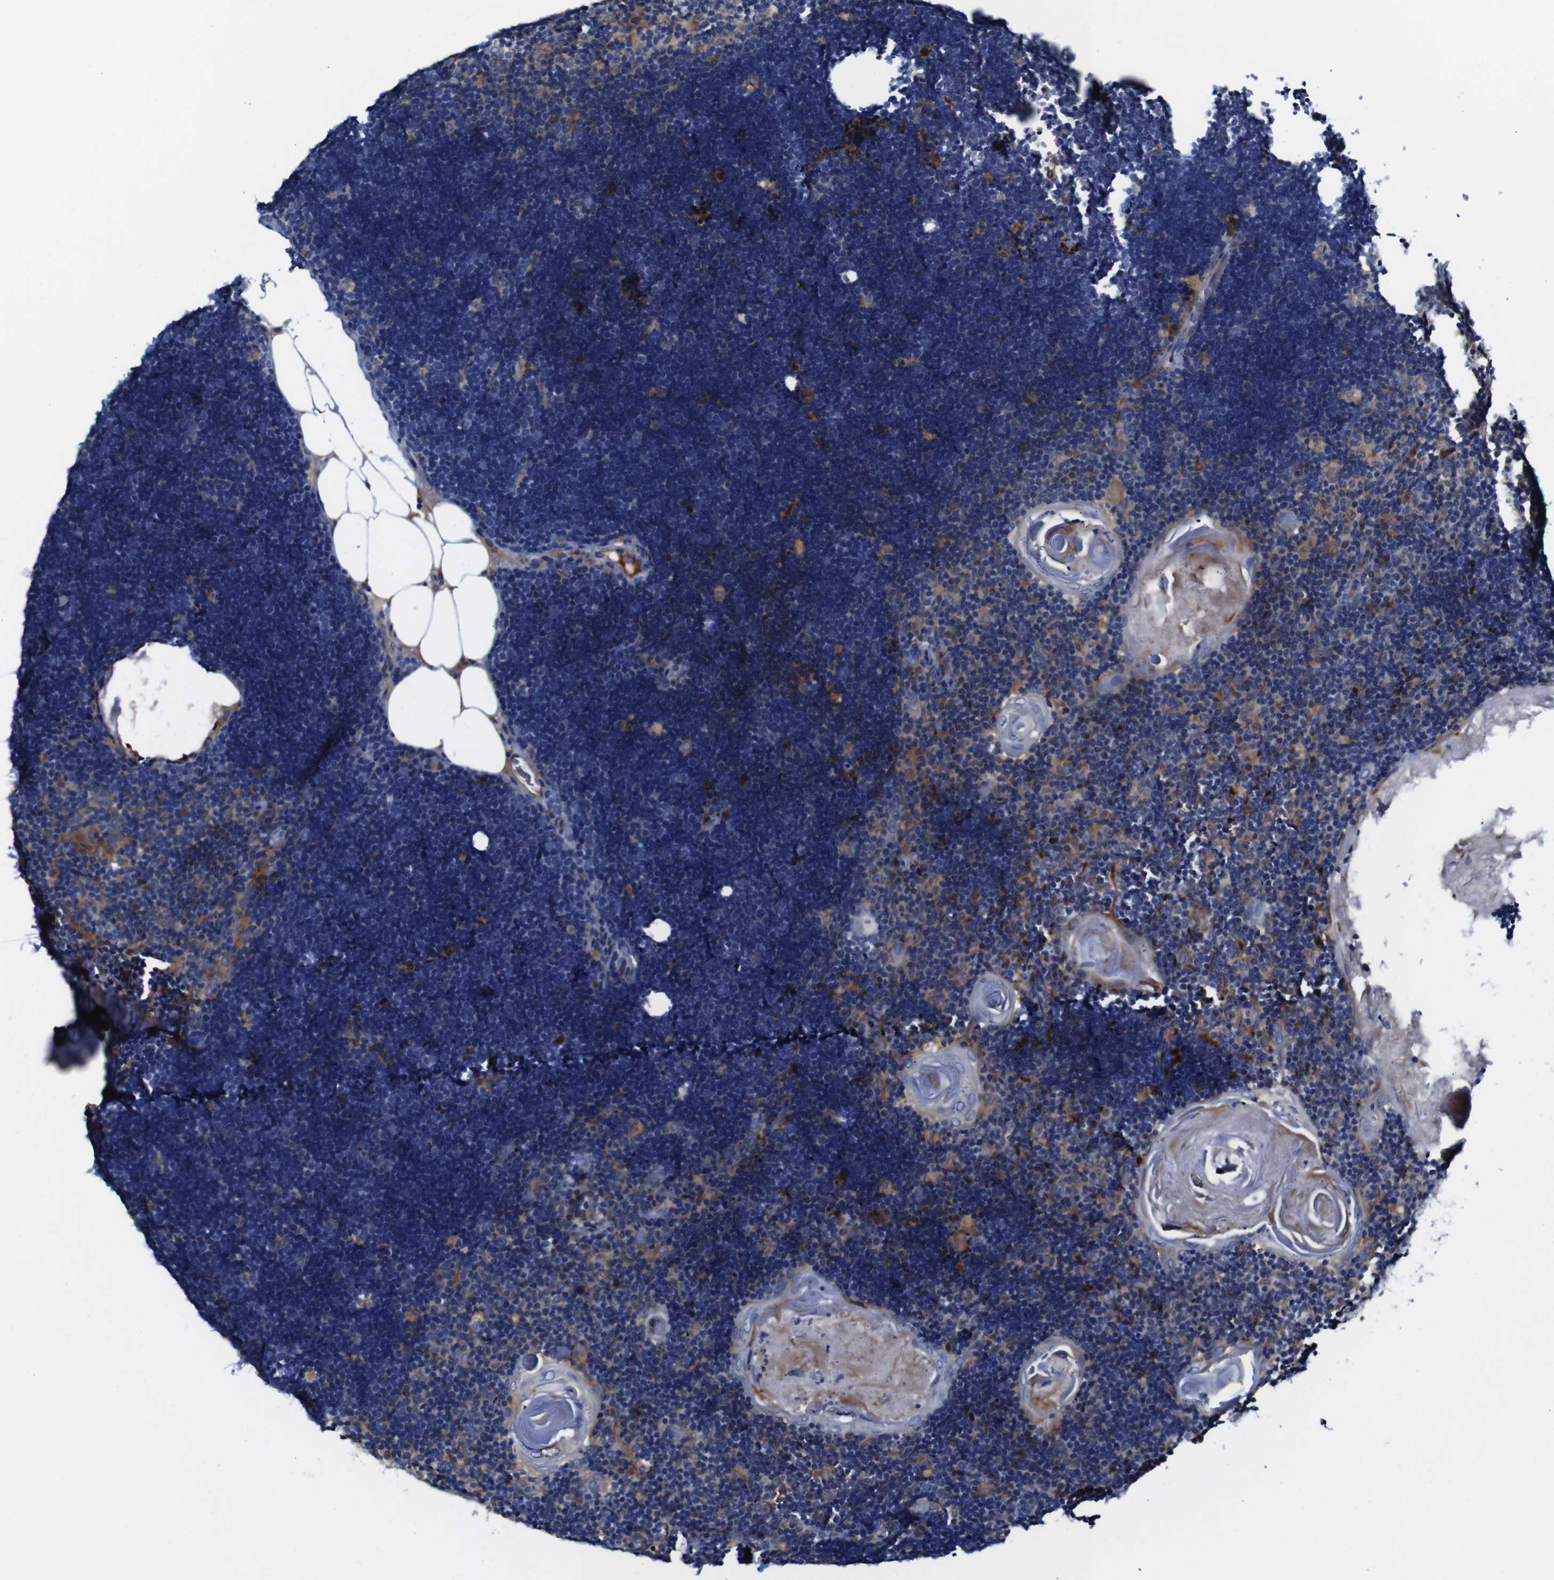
{"staining": {"intensity": "moderate", "quantity": "25%-75%", "location": "cytoplasmic/membranous"}, "tissue": "lymph node", "cell_type": "Germinal center cells", "image_type": "normal", "snomed": [{"axis": "morphology", "description": "Normal tissue, NOS"}, {"axis": "topography", "description": "Lymph node"}], "caption": "A histopathology image showing moderate cytoplasmic/membranous positivity in approximately 25%-75% of germinal center cells in normal lymph node, as visualized by brown immunohistochemical staining.", "gene": "CLCC1", "patient": {"sex": "male", "age": 33}}